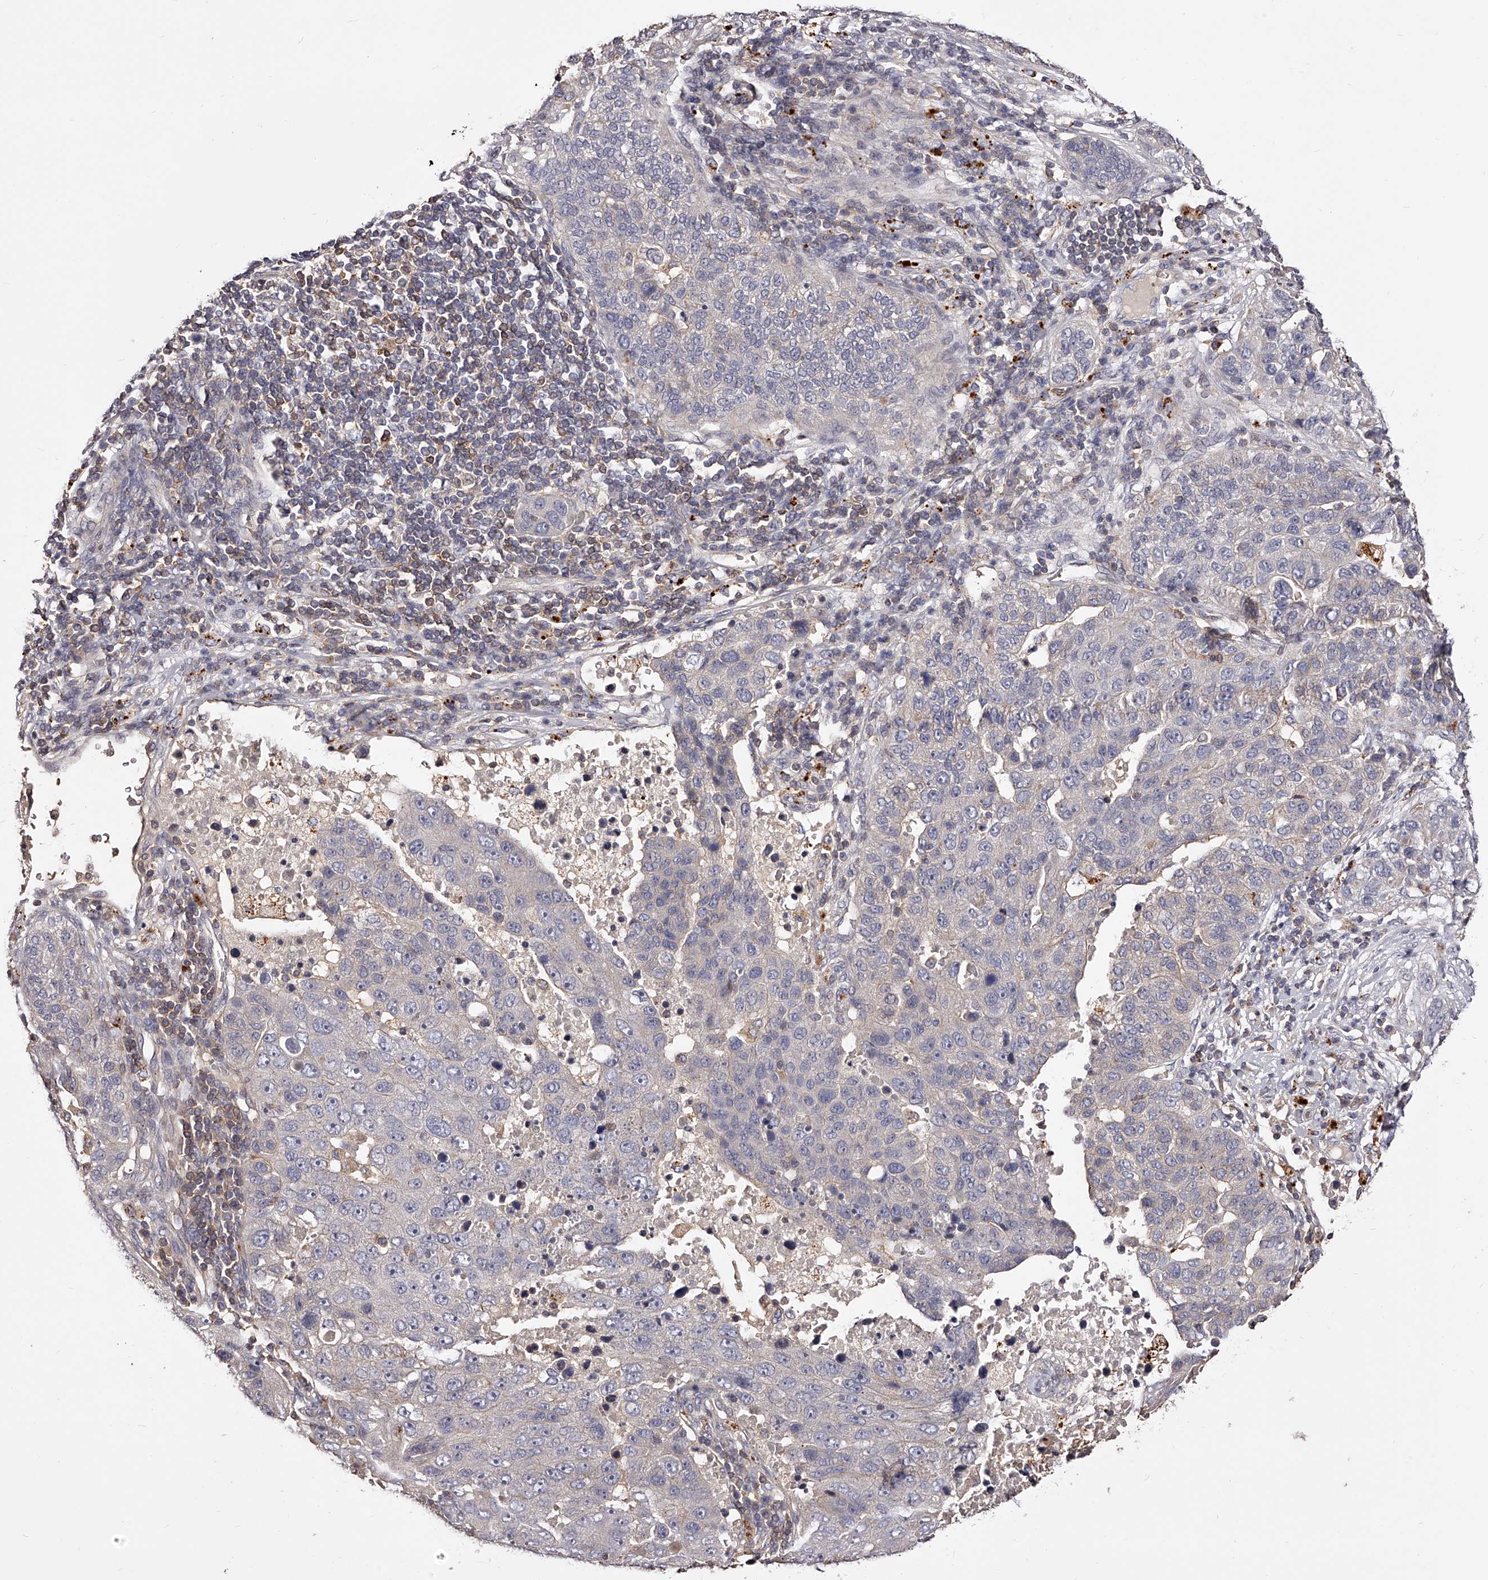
{"staining": {"intensity": "negative", "quantity": "none", "location": "none"}, "tissue": "pancreatic cancer", "cell_type": "Tumor cells", "image_type": "cancer", "snomed": [{"axis": "morphology", "description": "Adenocarcinoma, NOS"}, {"axis": "topography", "description": "Pancreas"}], "caption": "A micrograph of adenocarcinoma (pancreatic) stained for a protein reveals no brown staining in tumor cells.", "gene": "PHACTR1", "patient": {"sex": "female", "age": 61}}